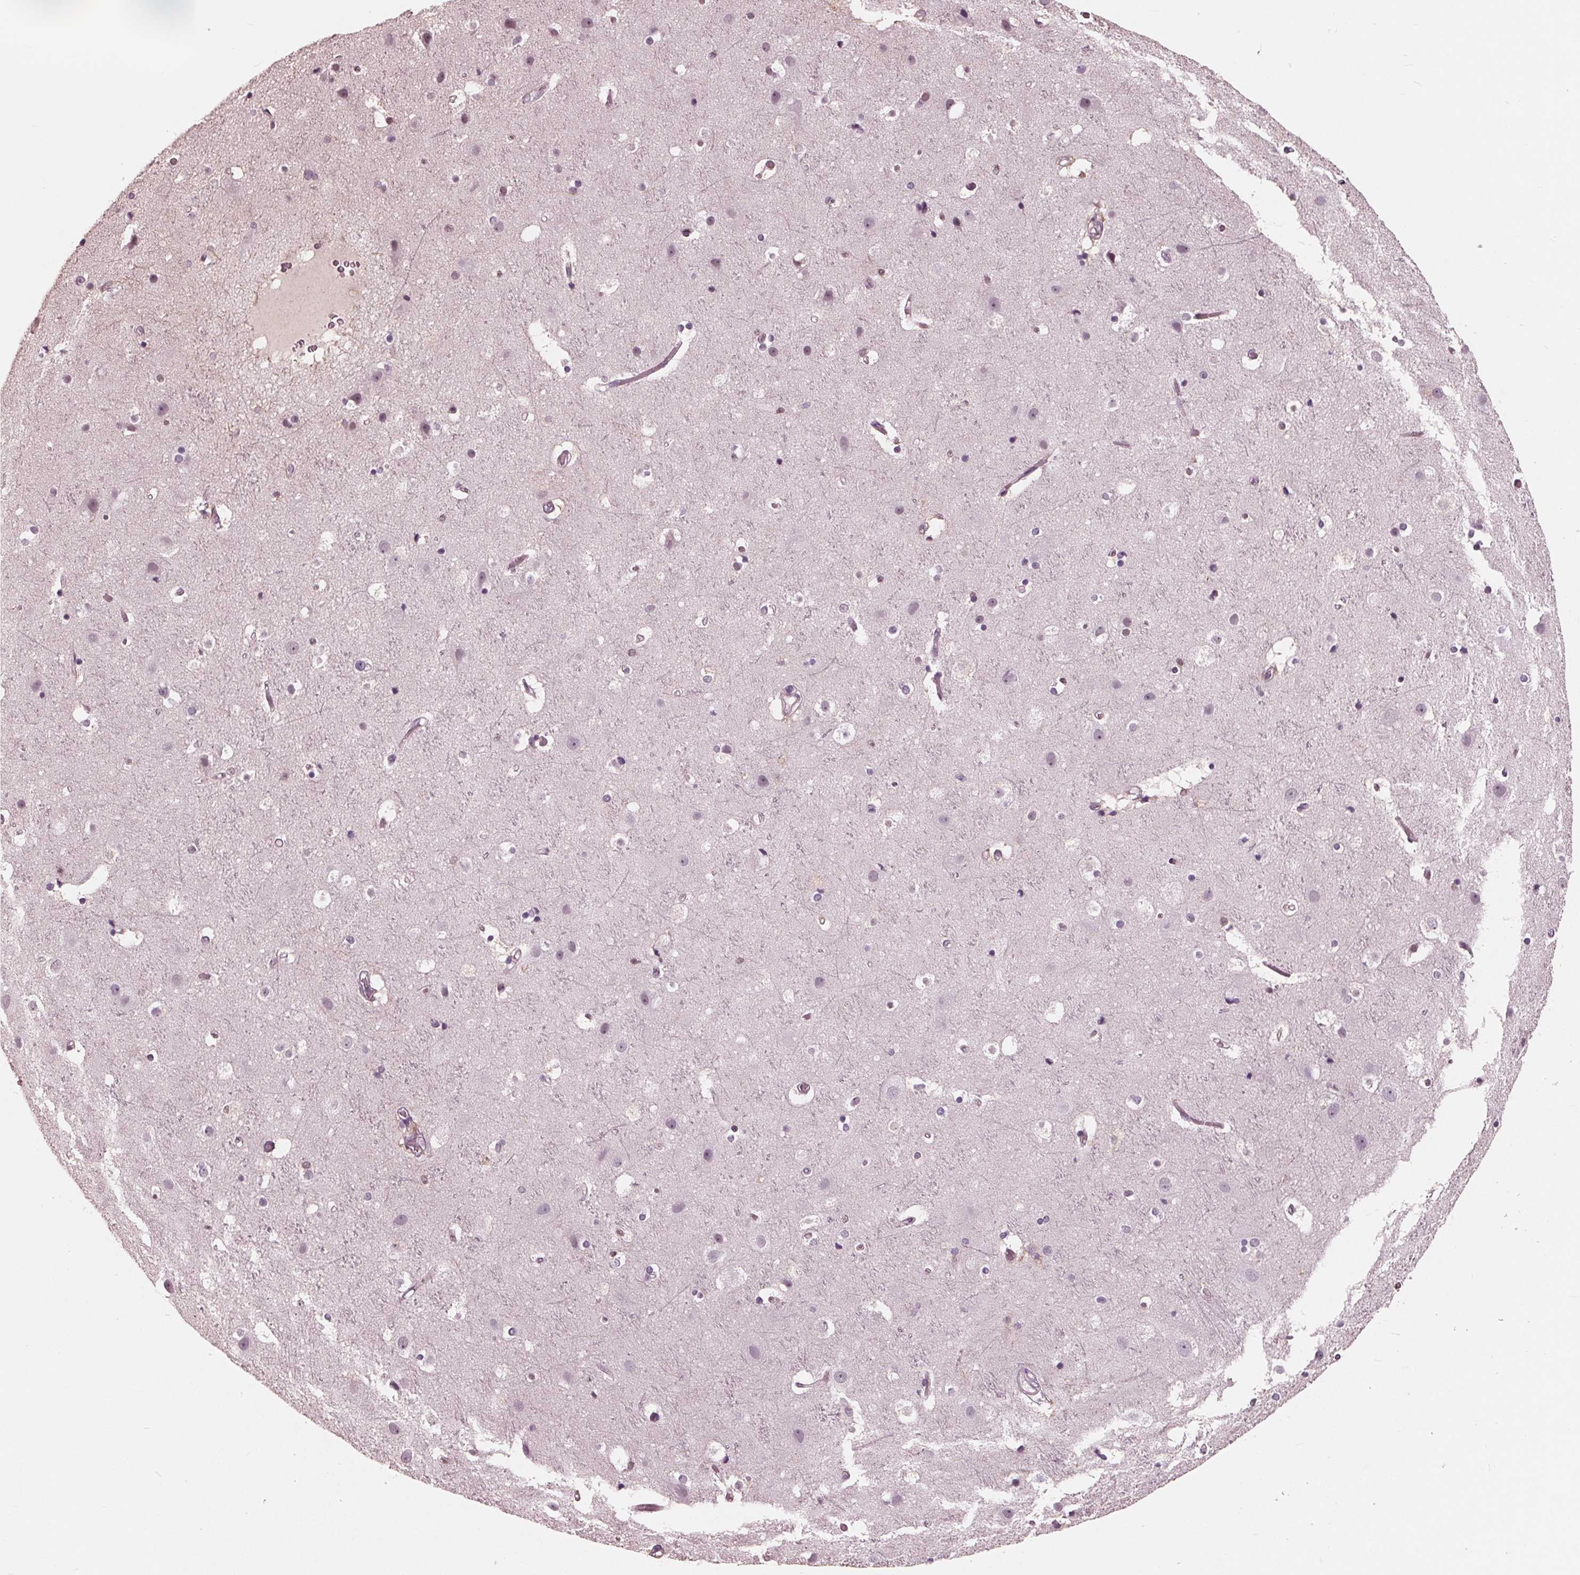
{"staining": {"intensity": "negative", "quantity": "none", "location": "none"}, "tissue": "cerebral cortex", "cell_type": "Endothelial cells", "image_type": "normal", "snomed": [{"axis": "morphology", "description": "Normal tissue, NOS"}, {"axis": "topography", "description": "Cerebral cortex"}], "caption": "This is a histopathology image of immunohistochemistry staining of benign cerebral cortex, which shows no staining in endothelial cells.", "gene": "ING3", "patient": {"sex": "female", "age": 52}}